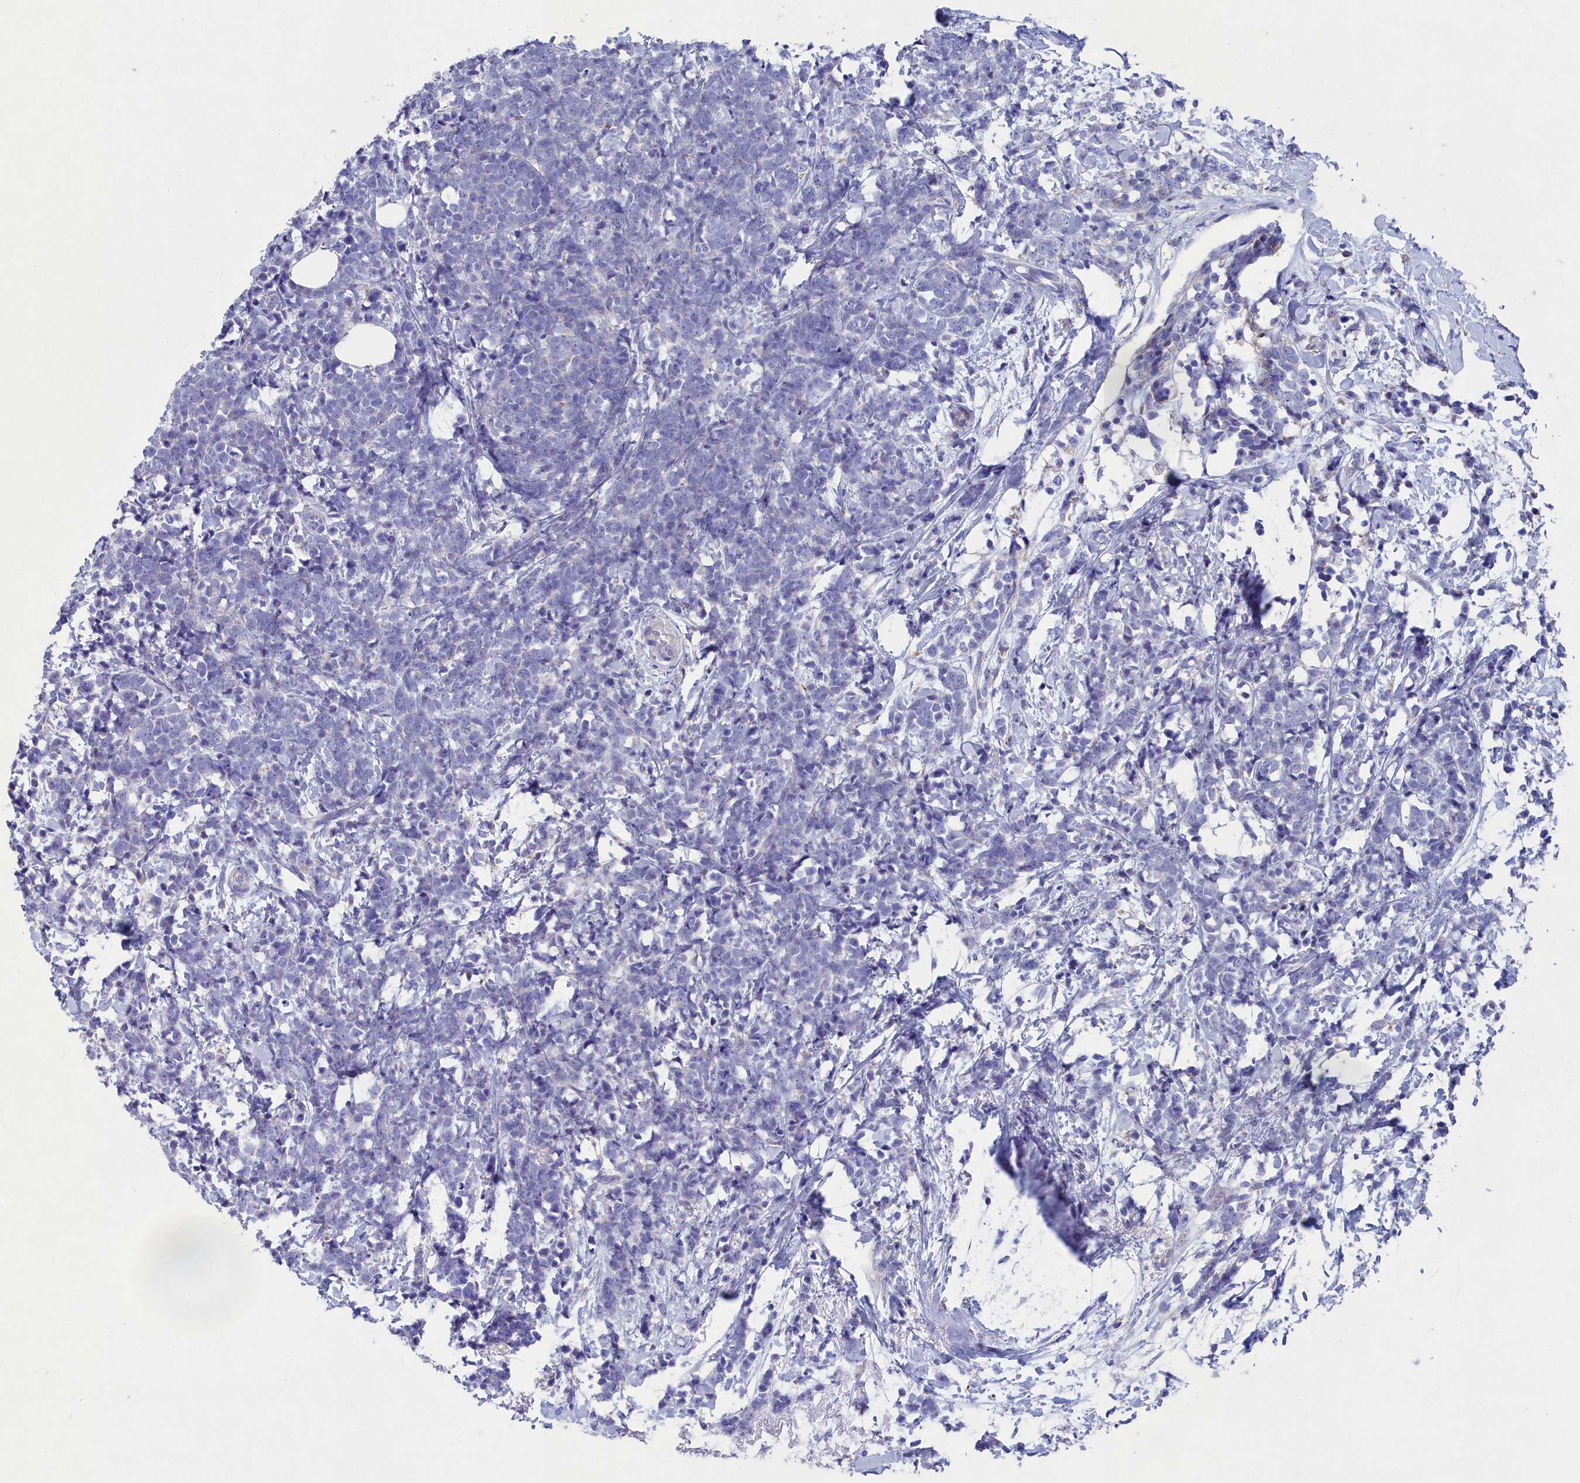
{"staining": {"intensity": "negative", "quantity": "none", "location": "none"}, "tissue": "breast cancer", "cell_type": "Tumor cells", "image_type": "cancer", "snomed": [{"axis": "morphology", "description": "Lobular carcinoma"}, {"axis": "topography", "description": "Breast"}], "caption": "Tumor cells are negative for brown protein staining in breast cancer.", "gene": "PRDM12", "patient": {"sex": "female", "age": 58}}